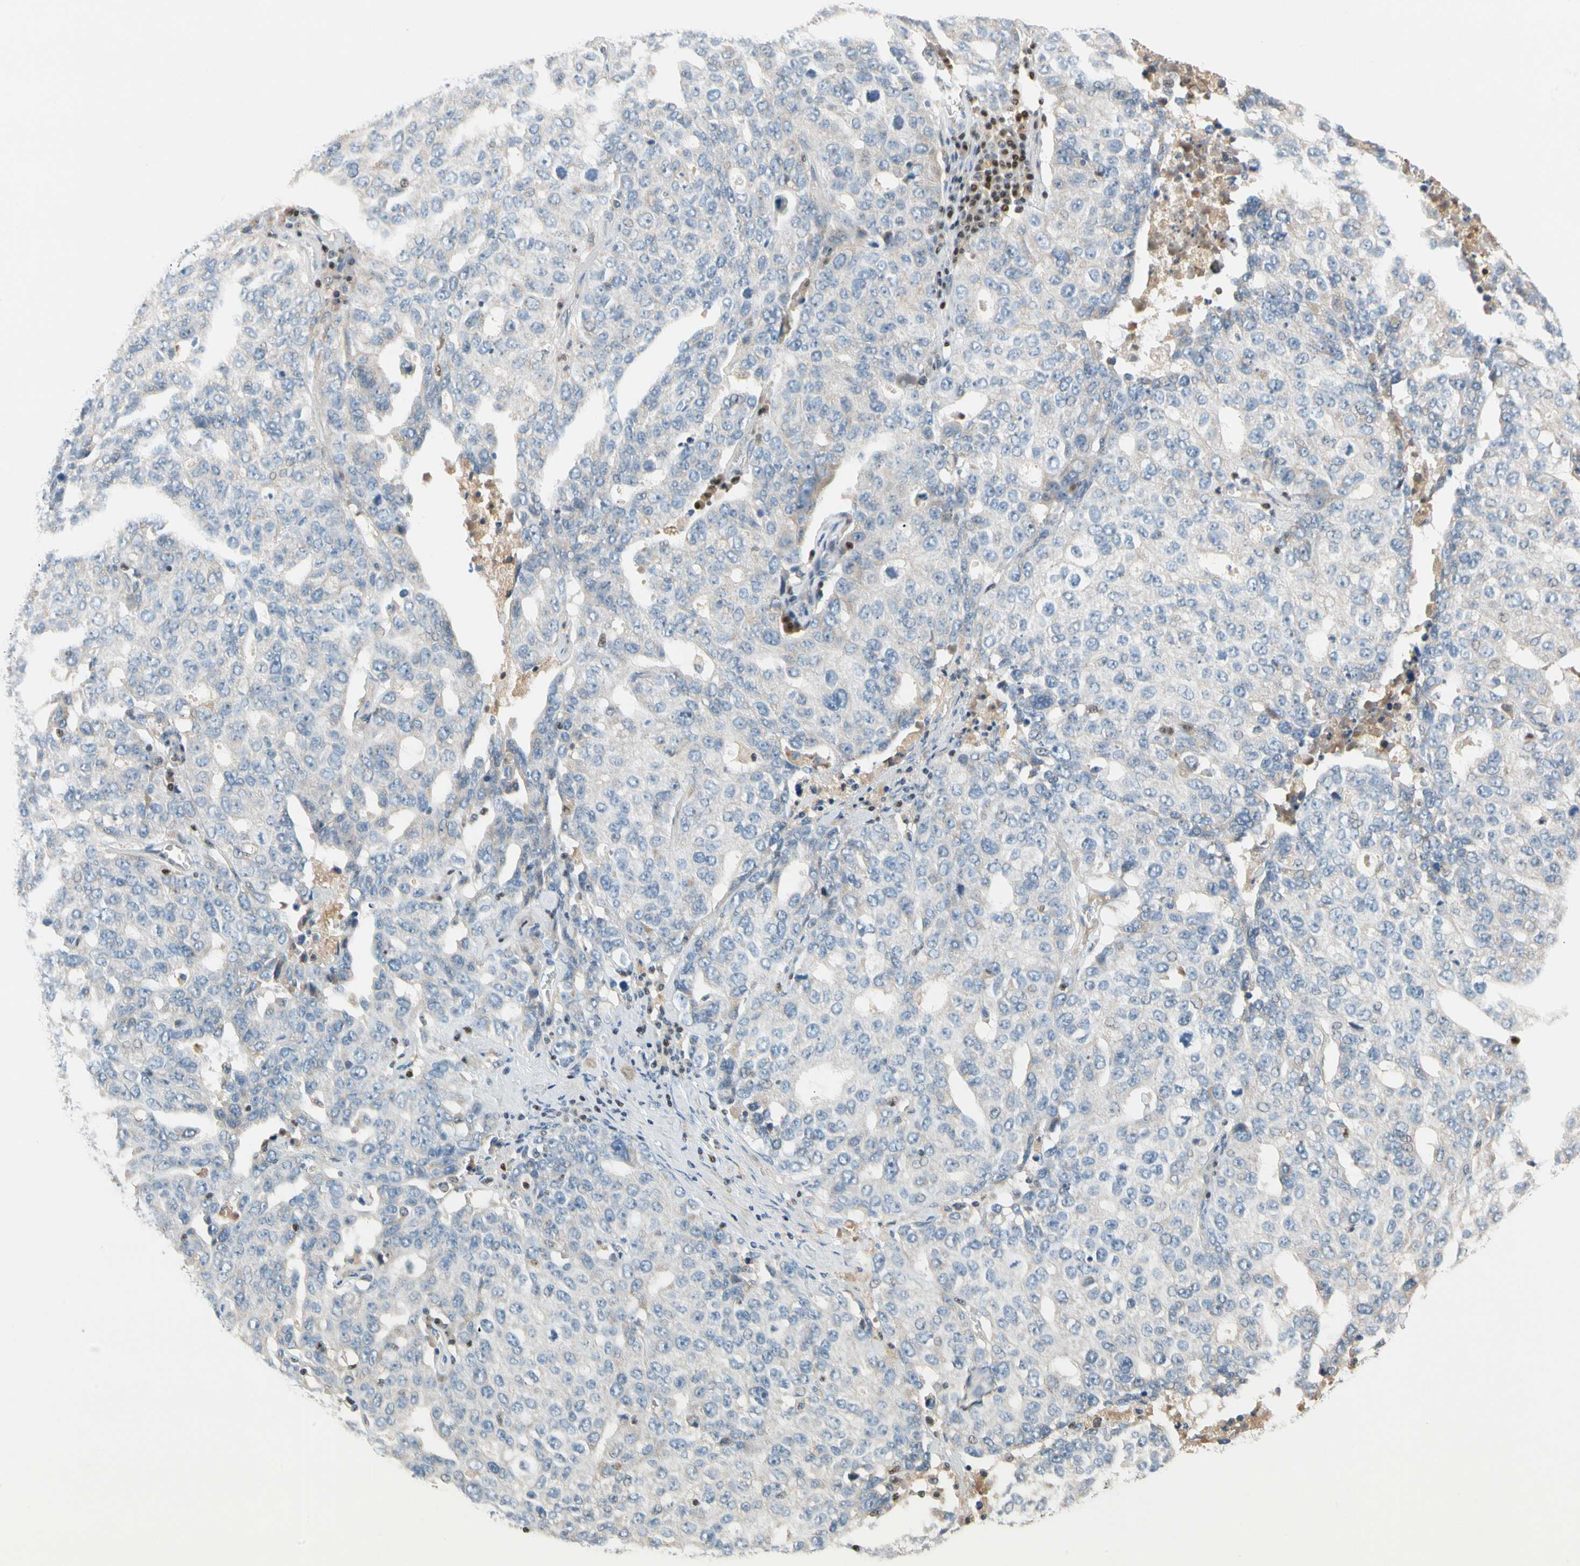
{"staining": {"intensity": "negative", "quantity": "none", "location": "none"}, "tissue": "ovarian cancer", "cell_type": "Tumor cells", "image_type": "cancer", "snomed": [{"axis": "morphology", "description": "Carcinoma, endometroid"}, {"axis": "topography", "description": "Ovary"}], "caption": "An immunohistochemistry (IHC) histopathology image of endometroid carcinoma (ovarian) is shown. There is no staining in tumor cells of endometroid carcinoma (ovarian).", "gene": "SP140", "patient": {"sex": "female", "age": 62}}